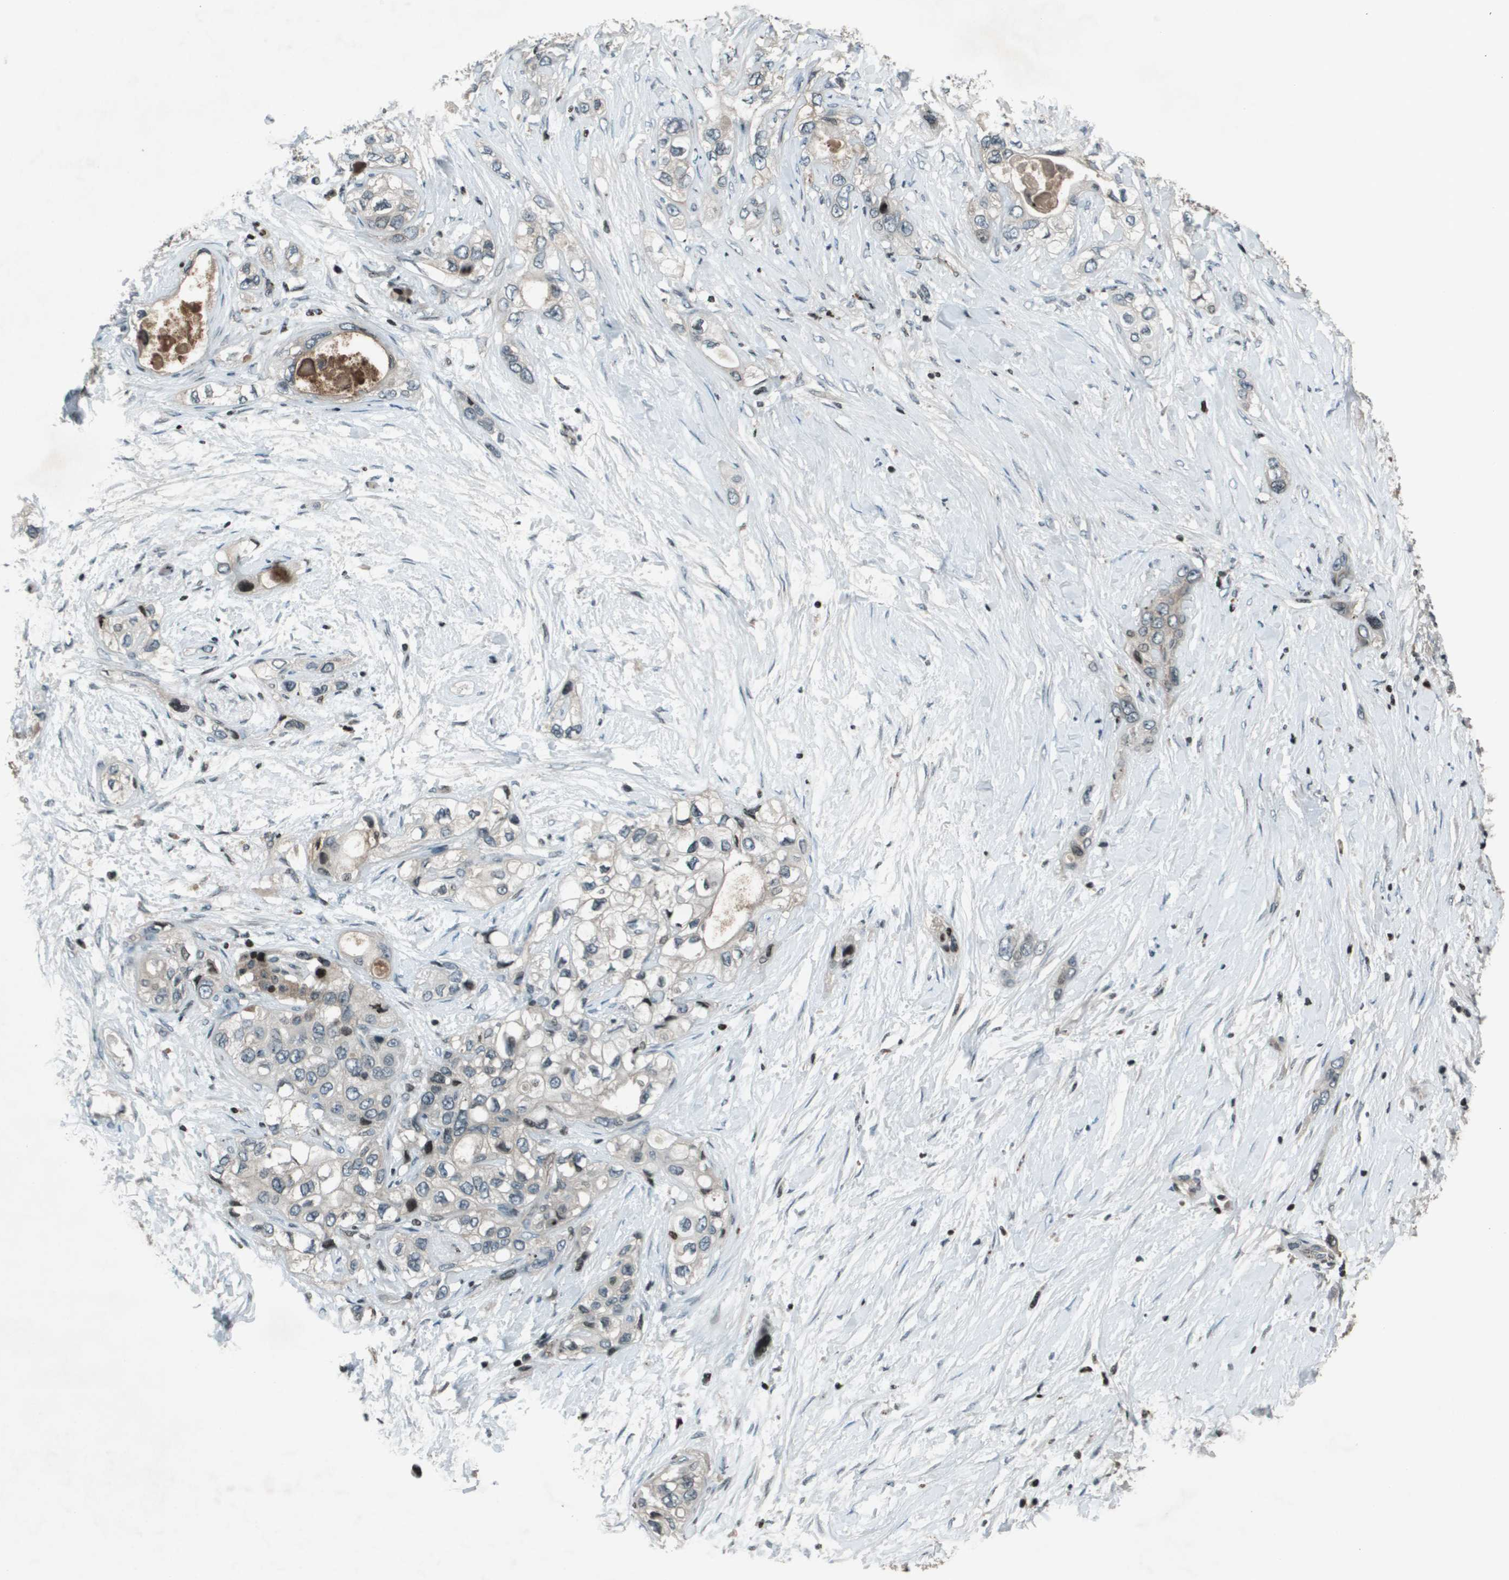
{"staining": {"intensity": "negative", "quantity": "none", "location": "none"}, "tissue": "pancreatic cancer", "cell_type": "Tumor cells", "image_type": "cancer", "snomed": [{"axis": "morphology", "description": "Adenocarcinoma, NOS"}, {"axis": "topography", "description": "Pancreas"}], "caption": "Image shows no significant protein positivity in tumor cells of pancreatic cancer (adenocarcinoma).", "gene": "CXCL12", "patient": {"sex": "female", "age": 70}}